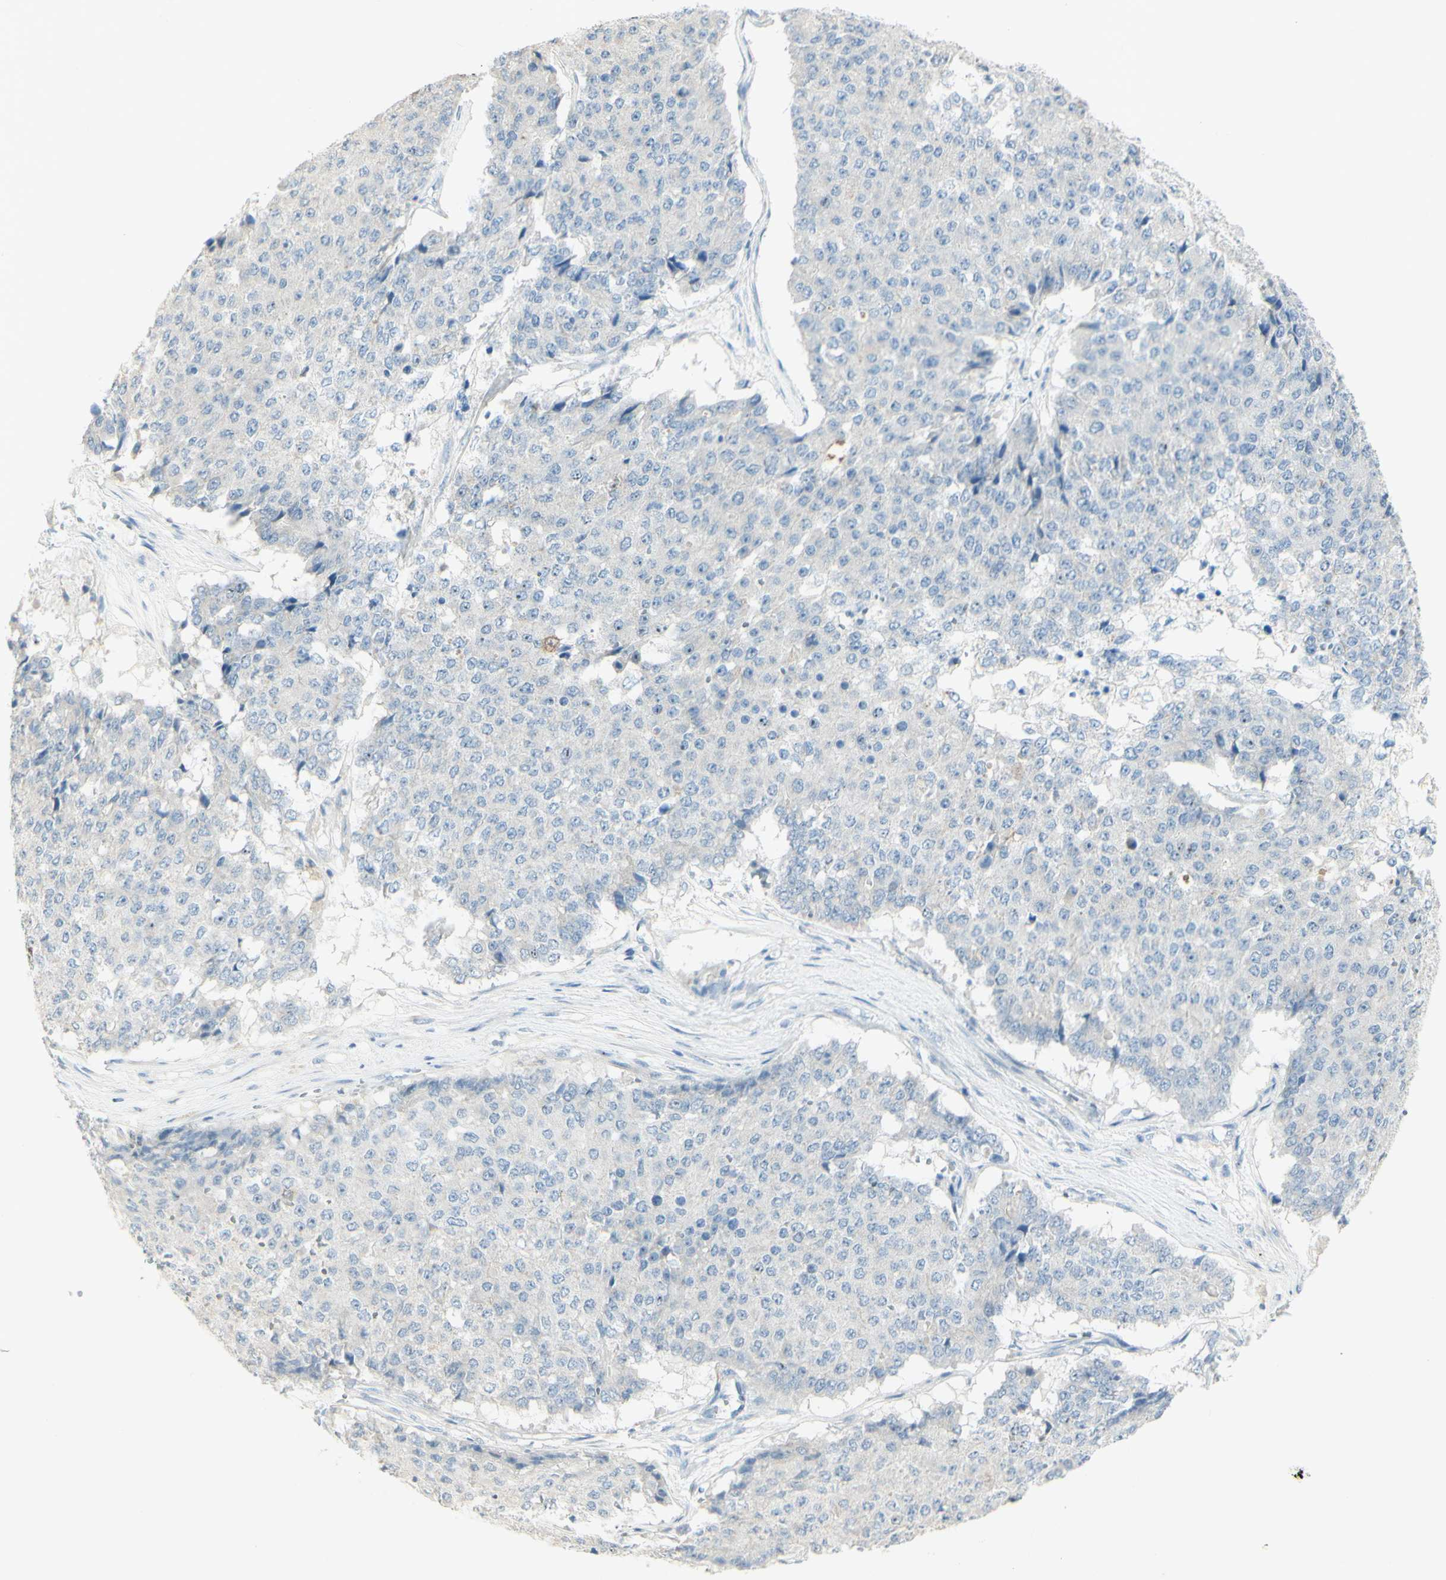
{"staining": {"intensity": "negative", "quantity": "none", "location": "none"}, "tissue": "pancreatic cancer", "cell_type": "Tumor cells", "image_type": "cancer", "snomed": [{"axis": "morphology", "description": "Adenocarcinoma, NOS"}, {"axis": "topography", "description": "Pancreas"}], "caption": "Immunohistochemistry (IHC) photomicrograph of neoplastic tissue: pancreatic cancer (adenocarcinoma) stained with DAB (3,3'-diaminobenzidine) shows no significant protein expression in tumor cells.", "gene": "ART3", "patient": {"sex": "male", "age": 50}}